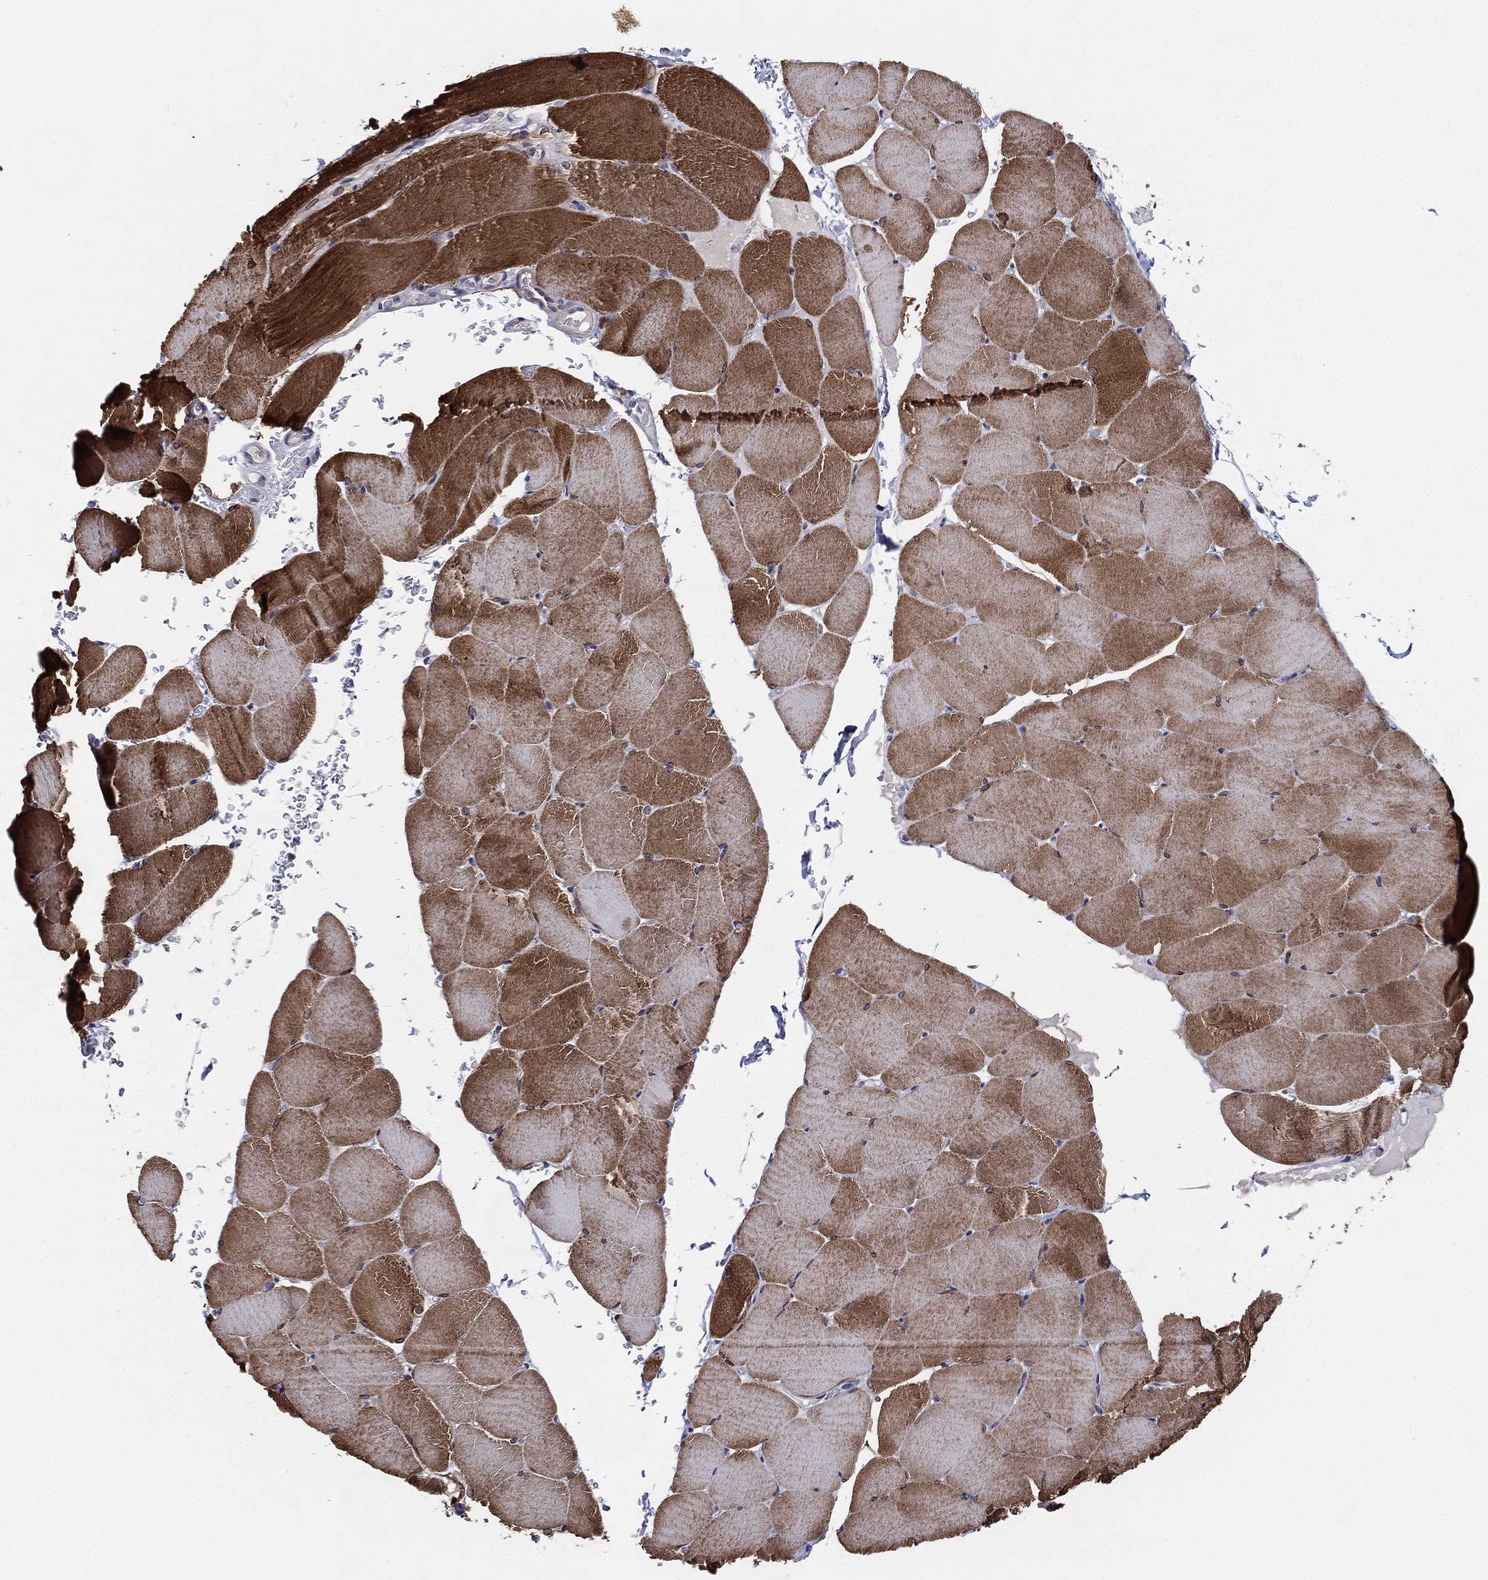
{"staining": {"intensity": "moderate", "quantity": ">75%", "location": "cytoplasmic/membranous"}, "tissue": "skeletal muscle", "cell_type": "Myocytes", "image_type": "normal", "snomed": [{"axis": "morphology", "description": "Normal tissue, NOS"}, {"axis": "topography", "description": "Skeletal muscle"}], "caption": "A histopathology image of human skeletal muscle stained for a protein exhibits moderate cytoplasmic/membranous brown staining in myocytes. The staining is performed using DAB (3,3'-diaminobenzidine) brown chromogen to label protein expression. The nuclei are counter-stained blue using hematoxylin.", "gene": "KAT14", "patient": {"sex": "female", "age": 37}}